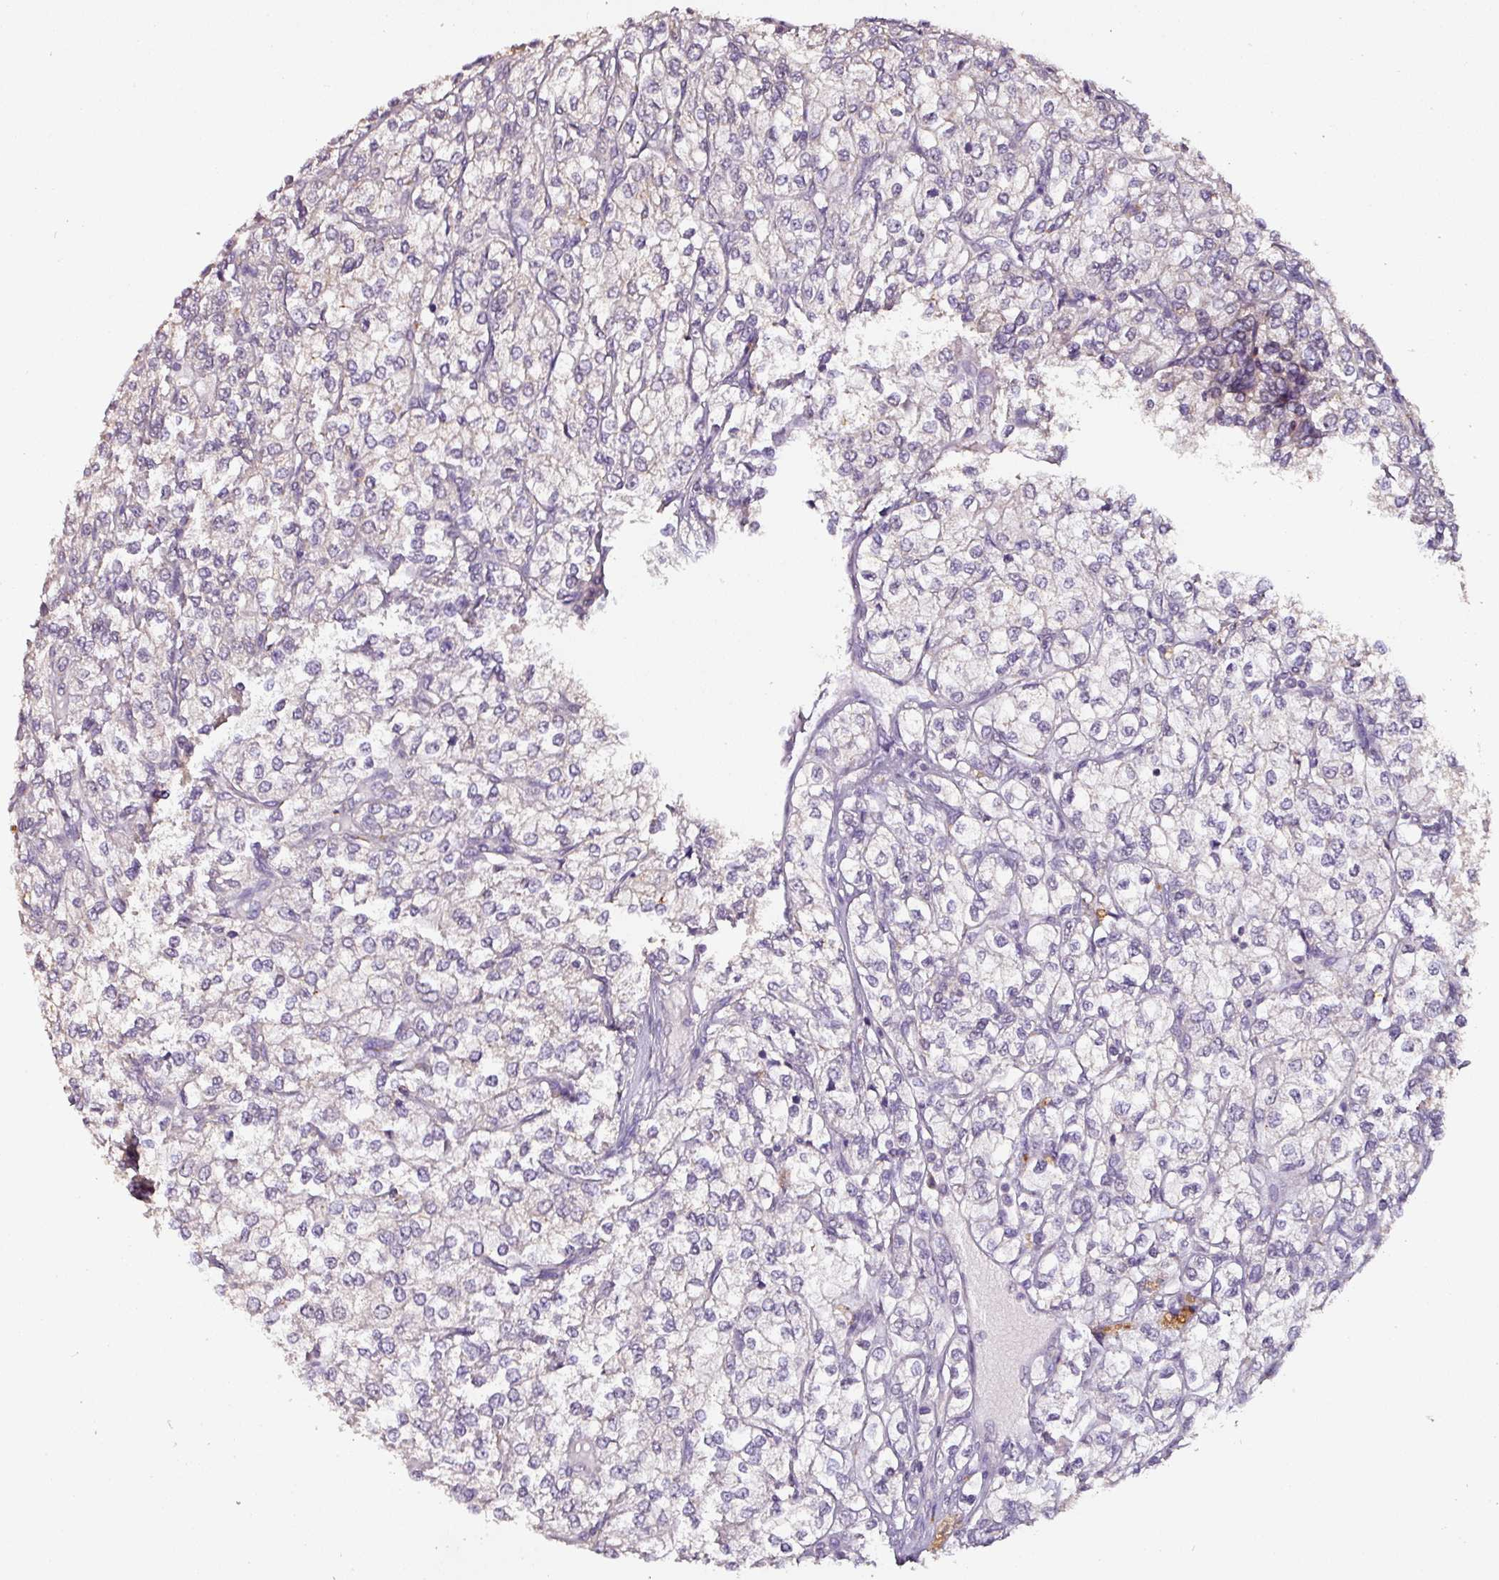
{"staining": {"intensity": "negative", "quantity": "none", "location": "none"}, "tissue": "renal cancer", "cell_type": "Tumor cells", "image_type": "cancer", "snomed": [{"axis": "morphology", "description": "Adenocarcinoma, NOS"}, {"axis": "topography", "description": "Kidney"}], "caption": "Tumor cells show no significant expression in renal cancer.", "gene": "RPL38", "patient": {"sex": "male", "age": 80}}